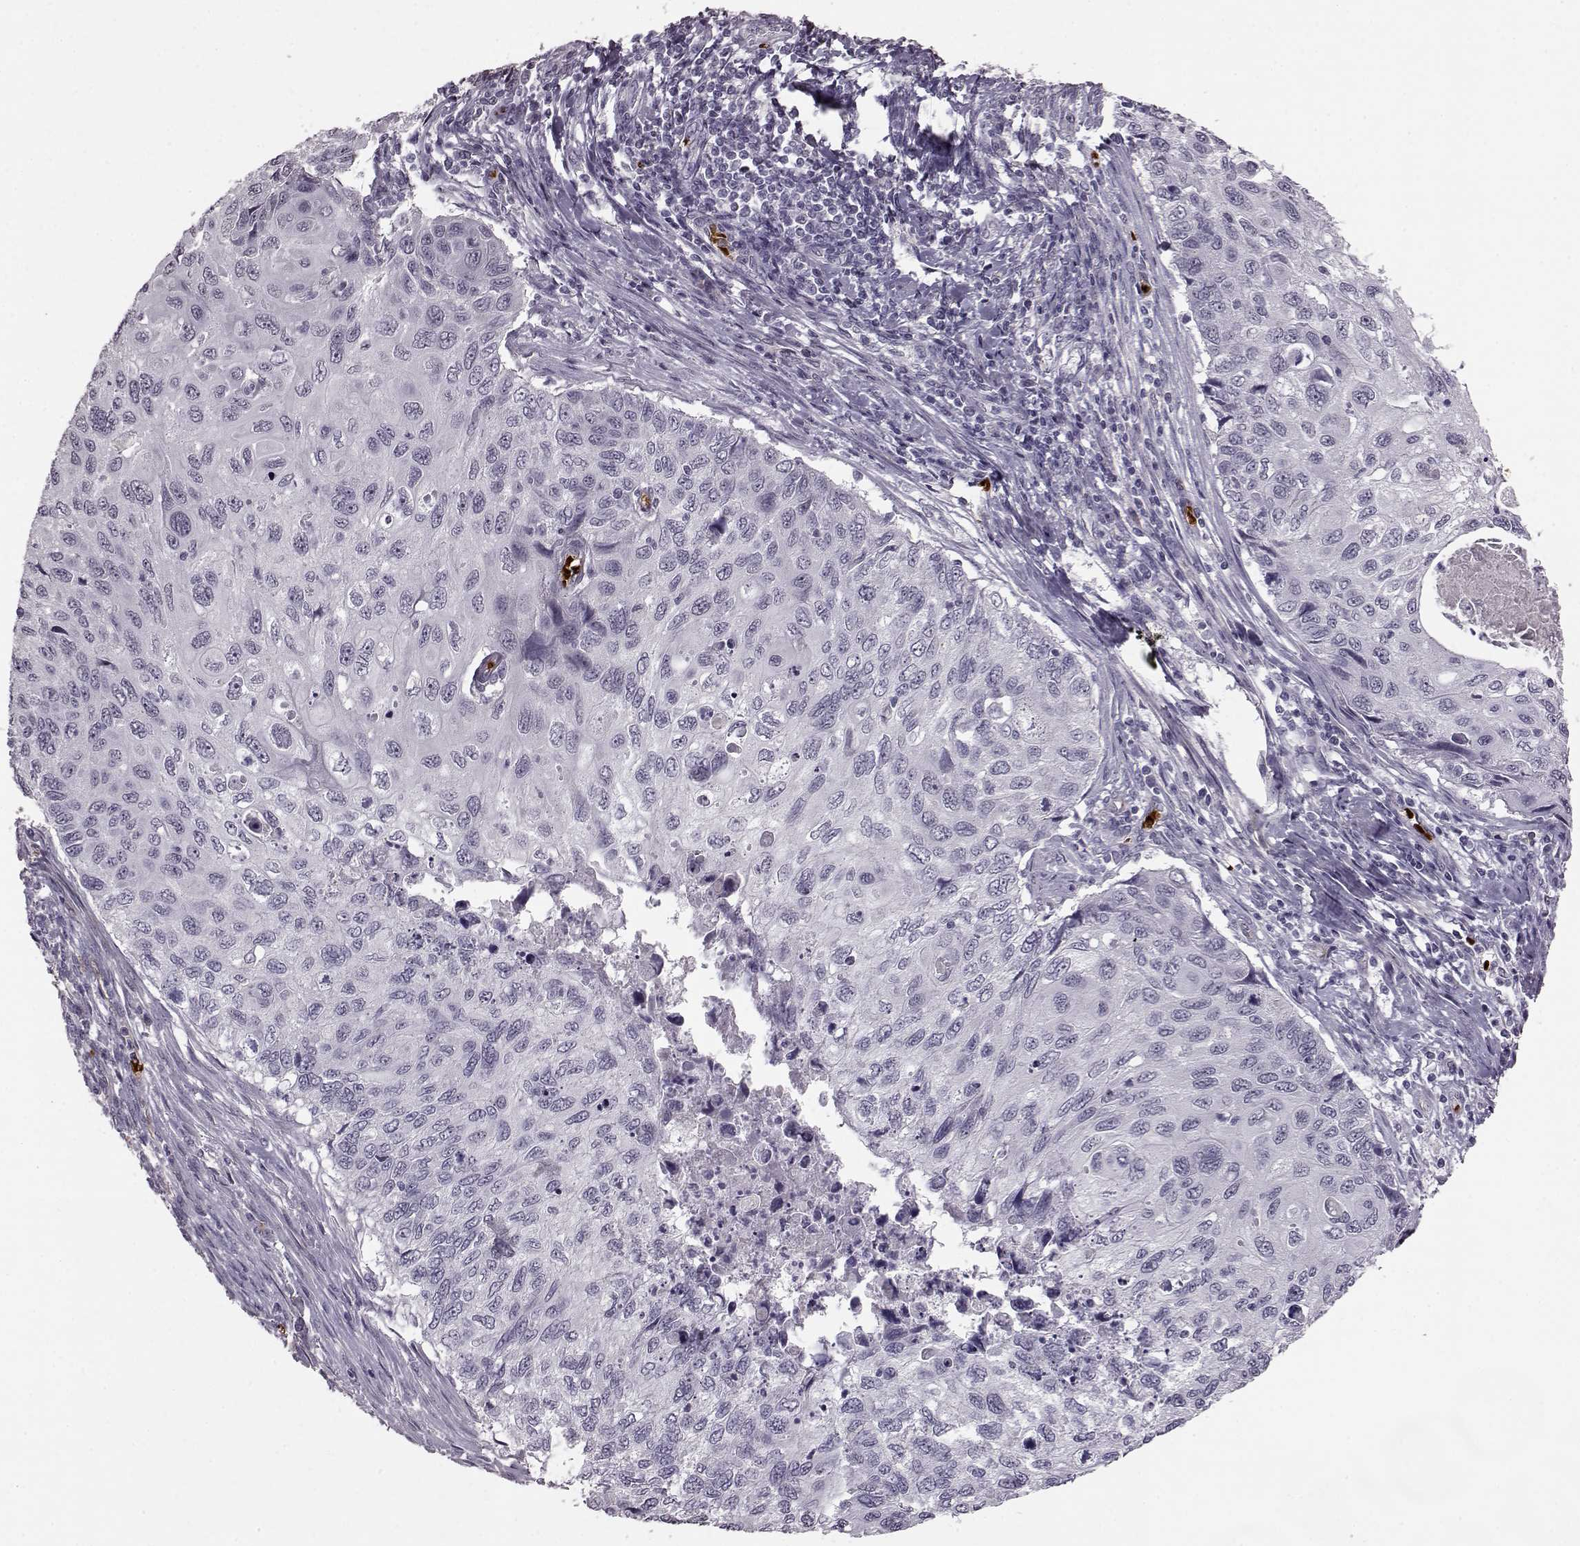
{"staining": {"intensity": "negative", "quantity": "none", "location": "none"}, "tissue": "cervical cancer", "cell_type": "Tumor cells", "image_type": "cancer", "snomed": [{"axis": "morphology", "description": "Squamous cell carcinoma, NOS"}, {"axis": "topography", "description": "Cervix"}], "caption": "A micrograph of cervical squamous cell carcinoma stained for a protein shows no brown staining in tumor cells.", "gene": "PROP1", "patient": {"sex": "female", "age": 70}}